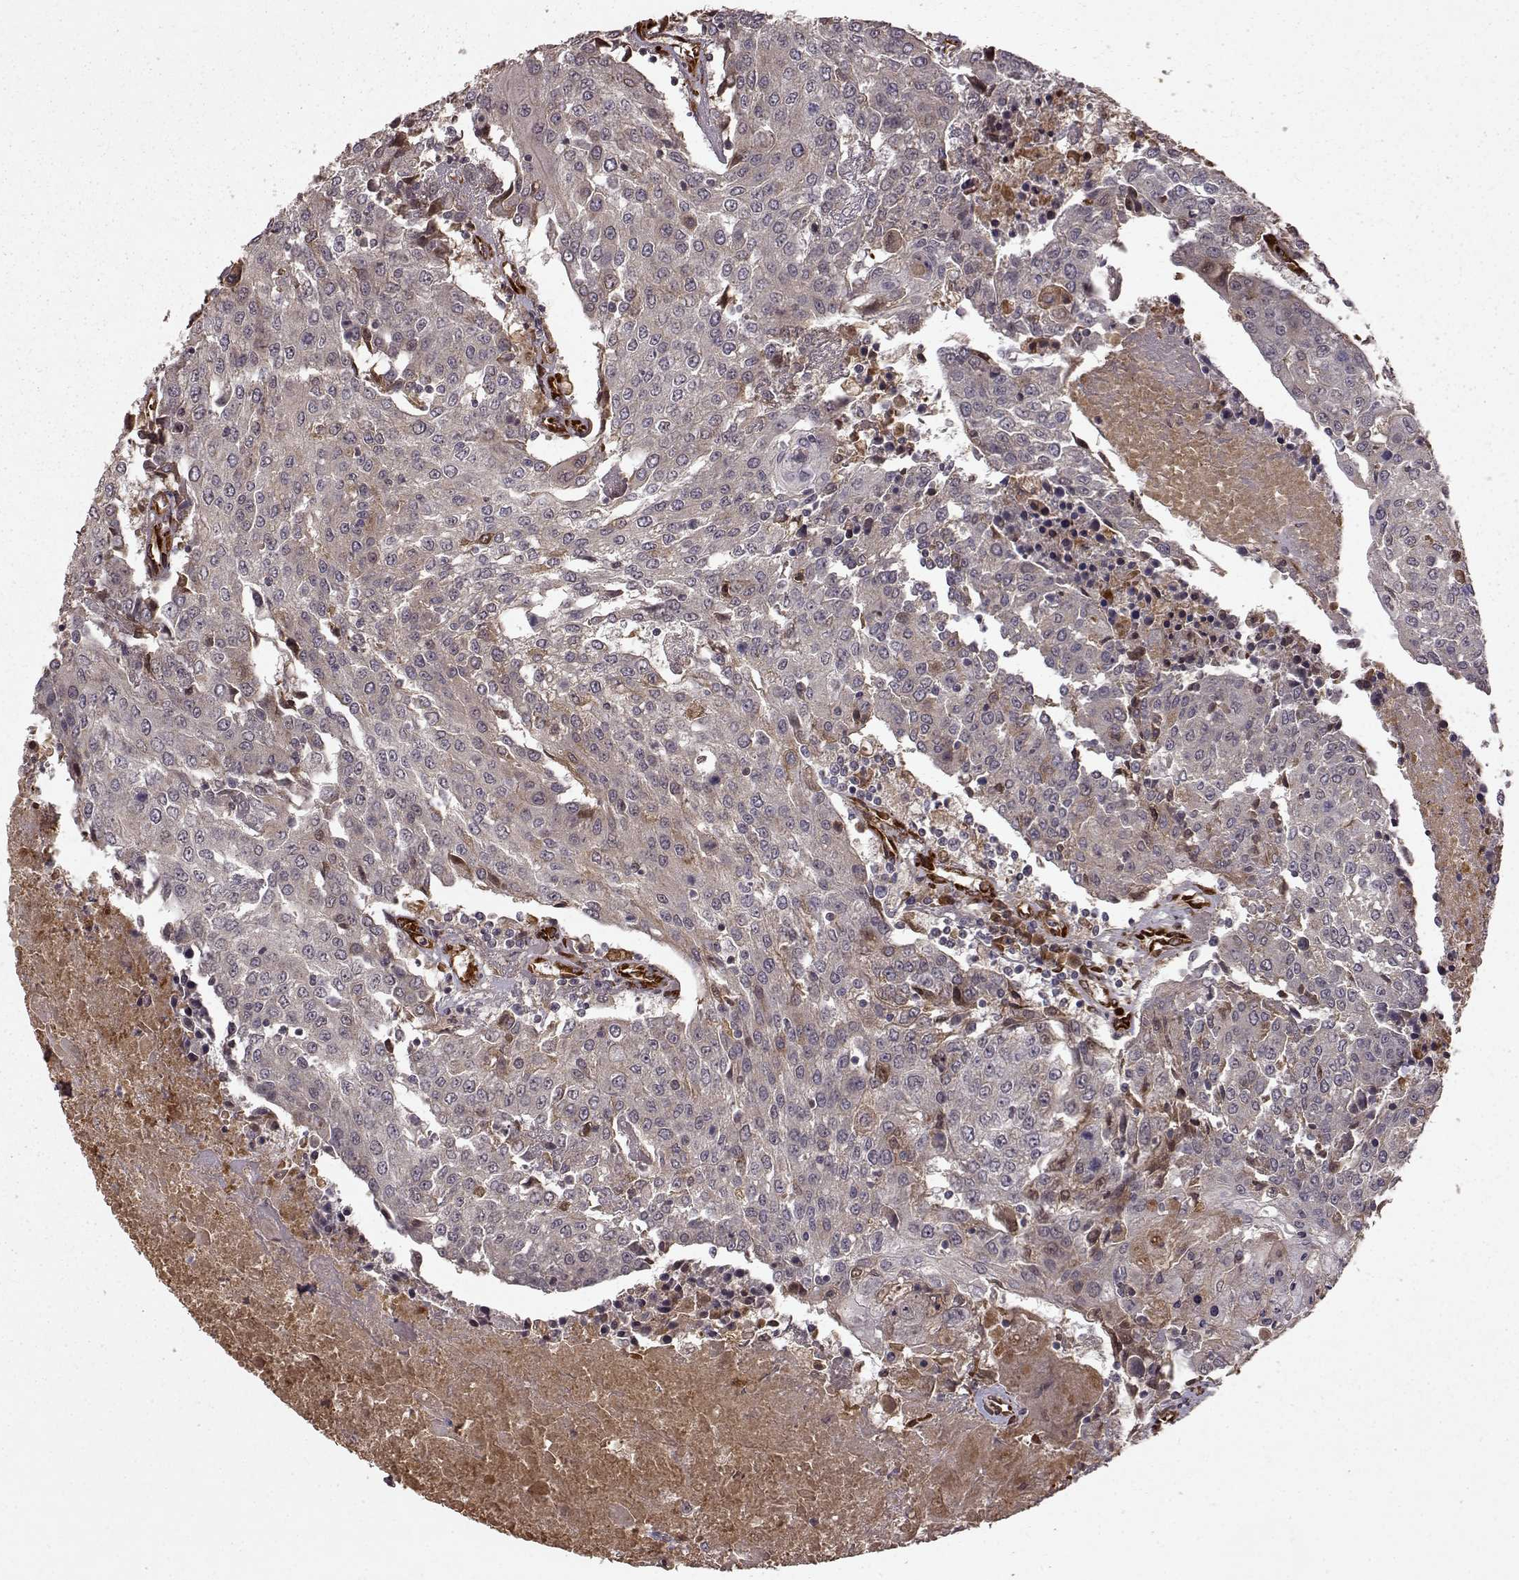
{"staining": {"intensity": "weak", "quantity": "<25%", "location": "cytoplasmic/membranous"}, "tissue": "urothelial cancer", "cell_type": "Tumor cells", "image_type": "cancer", "snomed": [{"axis": "morphology", "description": "Urothelial carcinoma, High grade"}, {"axis": "topography", "description": "Urinary bladder"}], "caption": "Histopathology image shows no significant protein staining in tumor cells of urothelial carcinoma (high-grade).", "gene": "FSTL1", "patient": {"sex": "female", "age": 85}}